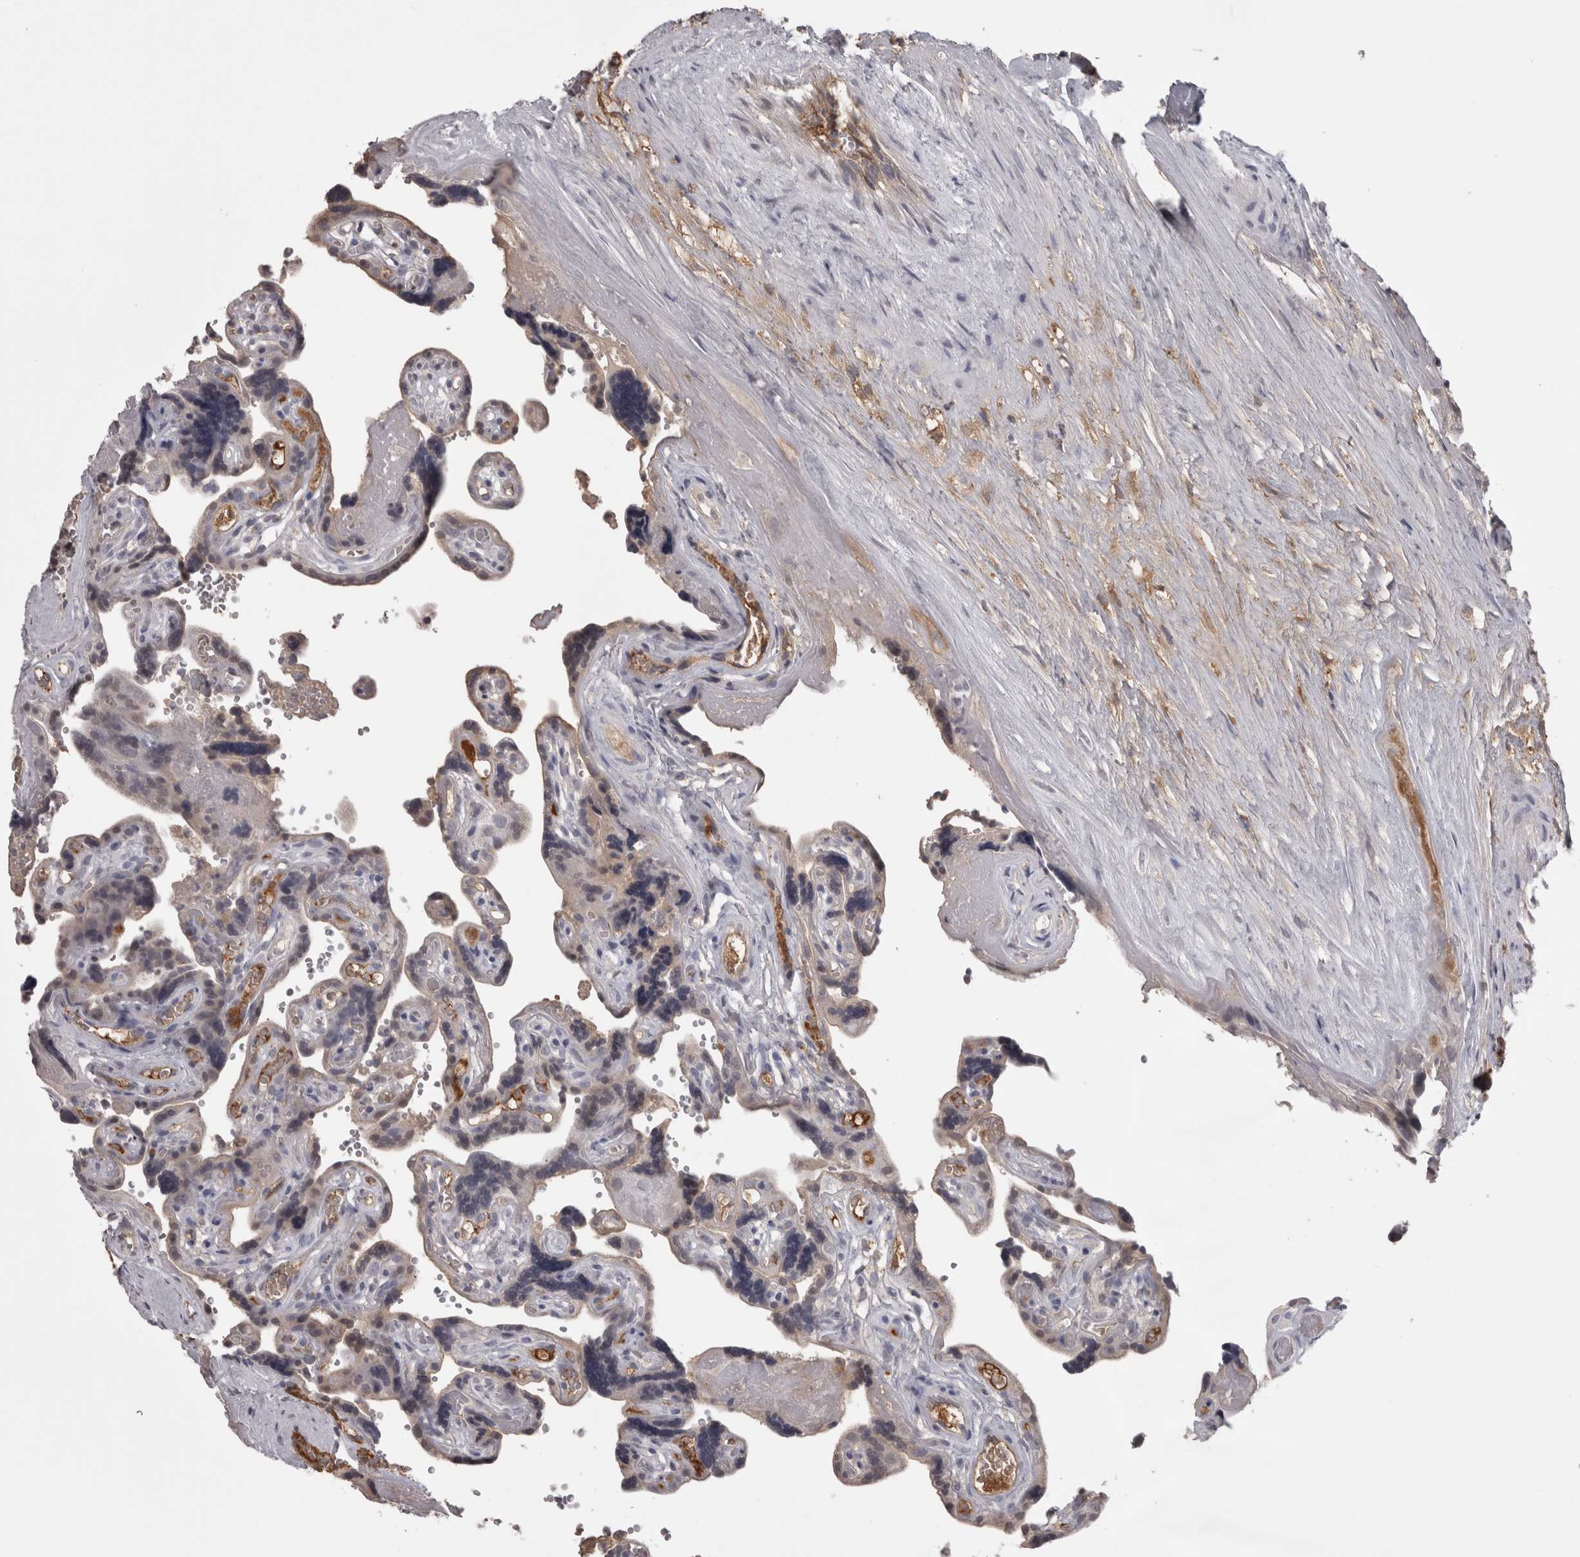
{"staining": {"intensity": "negative", "quantity": "none", "location": "none"}, "tissue": "placenta", "cell_type": "Trophoblastic cells", "image_type": "normal", "snomed": [{"axis": "morphology", "description": "Normal tissue, NOS"}, {"axis": "topography", "description": "Placenta"}], "caption": "High magnification brightfield microscopy of unremarkable placenta stained with DAB (brown) and counterstained with hematoxylin (blue): trophoblastic cells show no significant staining.", "gene": "SAA4", "patient": {"sex": "female", "age": 30}}